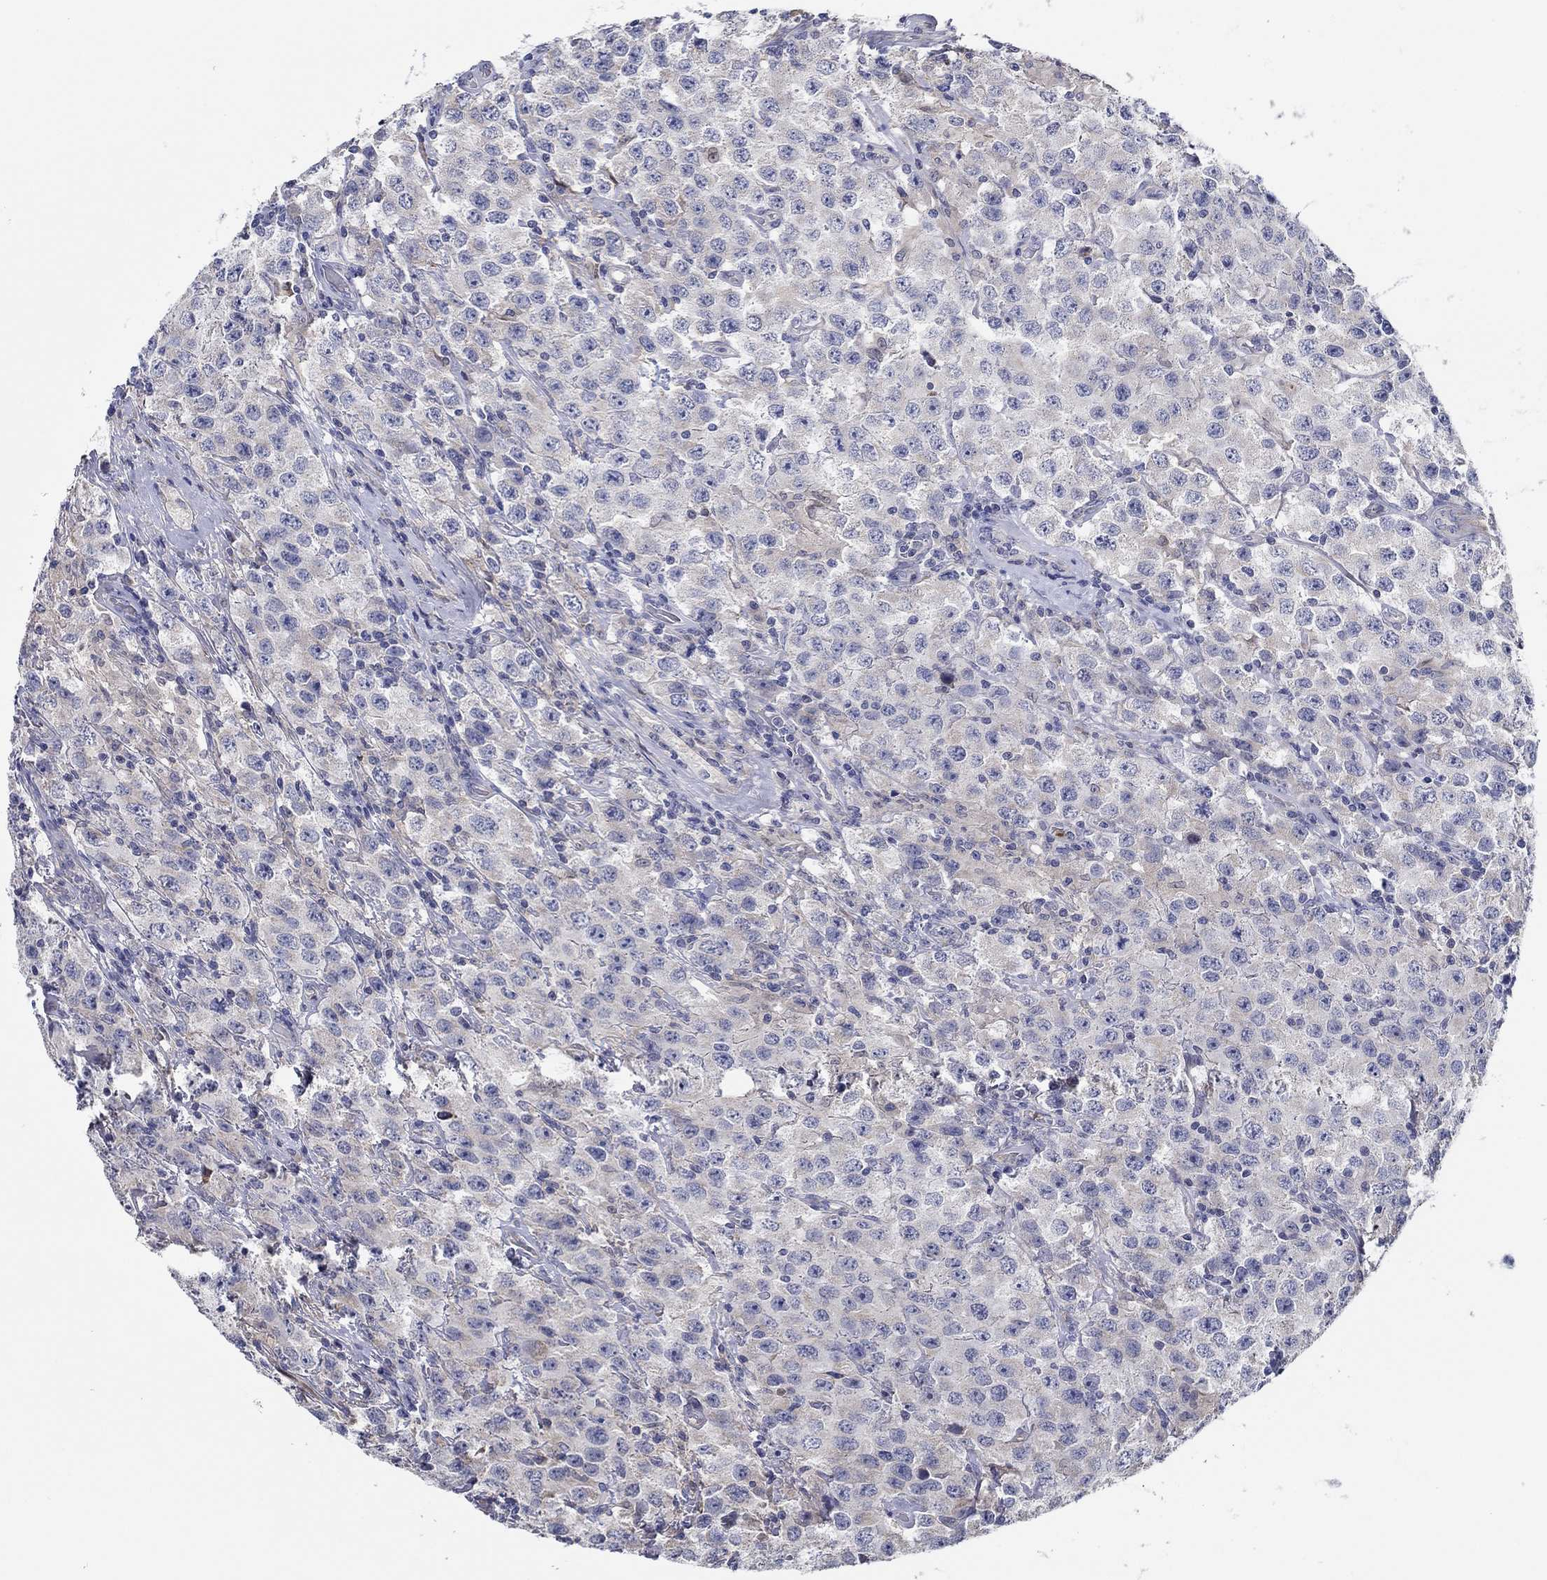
{"staining": {"intensity": "negative", "quantity": "none", "location": "none"}, "tissue": "testis cancer", "cell_type": "Tumor cells", "image_type": "cancer", "snomed": [{"axis": "morphology", "description": "Seminoma, NOS"}, {"axis": "topography", "description": "Testis"}], "caption": "Human testis seminoma stained for a protein using IHC shows no staining in tumor cells.", "gene": "CFAP61", "patient": {"sex": "male", "age": 52}}